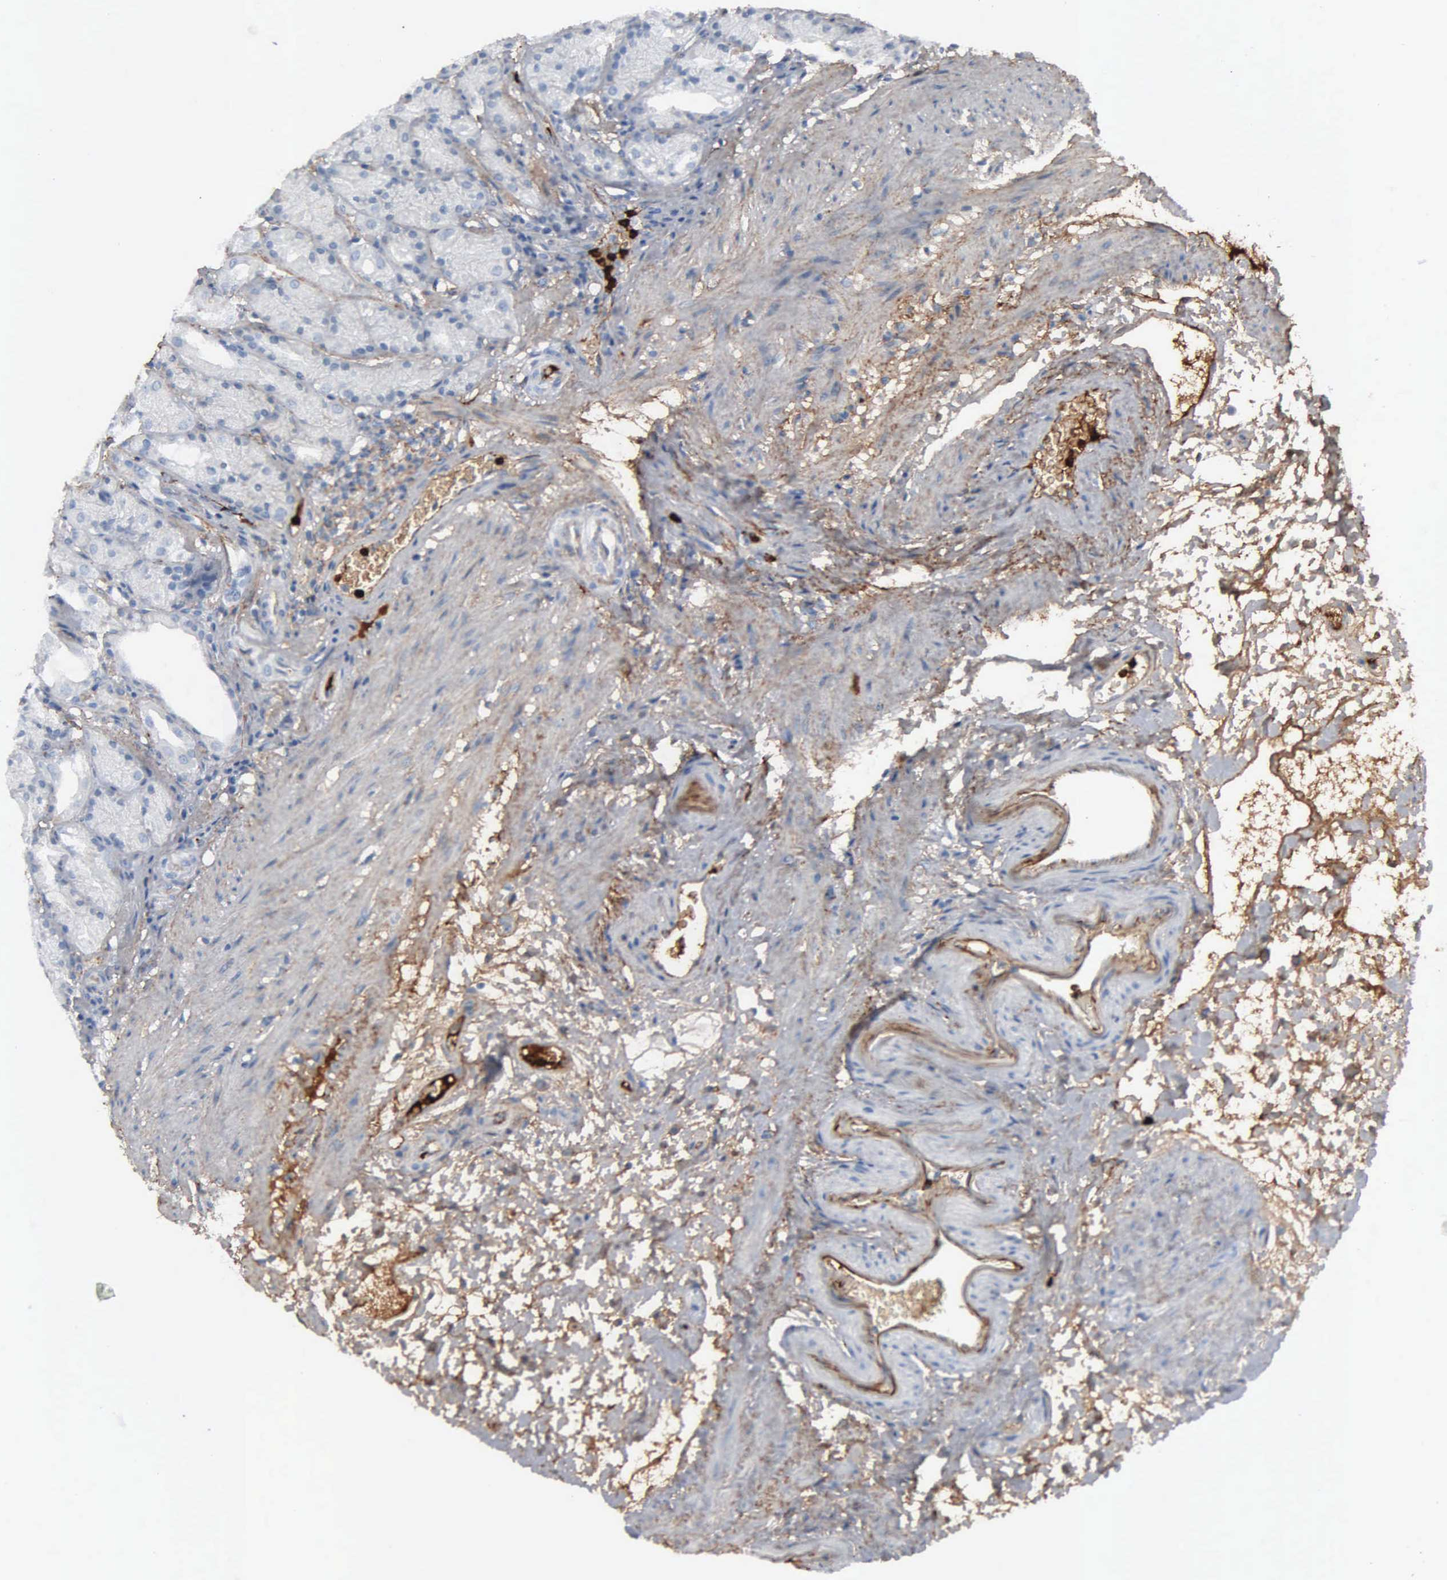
{"staining": {"intensity": "negative", "quantity": "none", "location": "none"}, "tissue": "stomach", "cell_type": "Glandular cells", "image_type": "normal", "snomed": [{"axis": "morphology", "description": "Normal tissue, NOS"}, {"axis": "topography", "description": "Stomach, upper"}], "caption": "DAB (3,3'-diaminobenzidine) immunohistochemical staining of unremarkable human stomach shows no significant staining in glandular cells. The staining was performed using DAB to visualize the protein expression in brown, while the nuclei were stained in blue with hematoxylin (Magnification: 20x).", "gene": "FN1", "patient": {"sex": "female", "age": 75}}